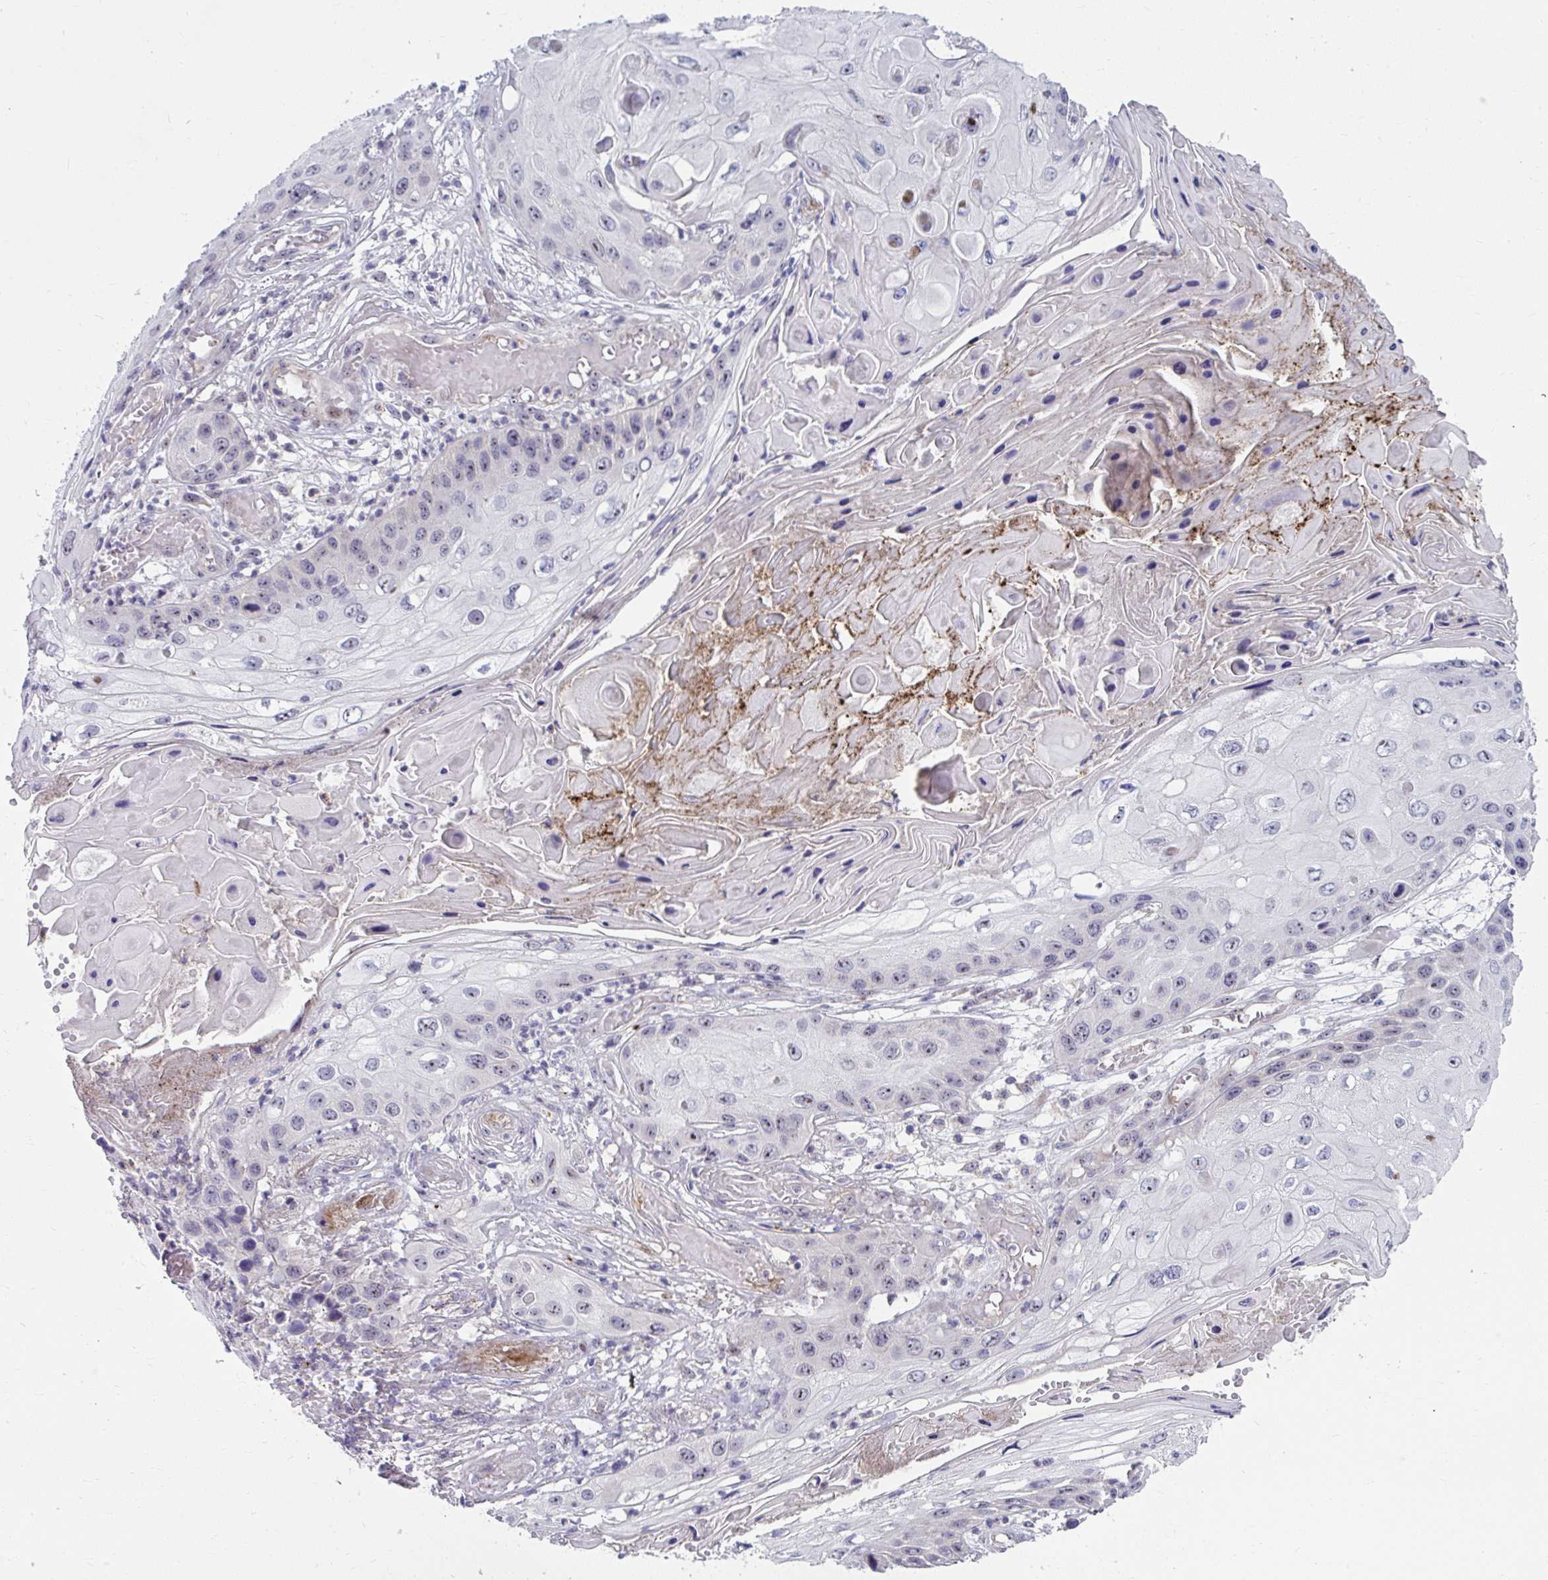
{"staining": {"intensity": "negative", "quantity": "none", "location": "none"}, "tissue": "skin cancer", "cell_type": "Tumor cells", "image_type": "cancer", "snomed": [{"axis": "morphology", "description": "Squamous cell carcinoma, NOS"}, {"axis": "topography", "description": "Skin"}, {"axis": "topography", "description": "Vulva"}], "caption": "This is a image of immunohistochemistry (IHC) staining of skin cancer, which shows no staining in tumor cells.", "gene": "MUS81", "patient": {"sex": "female", "age": 44}}